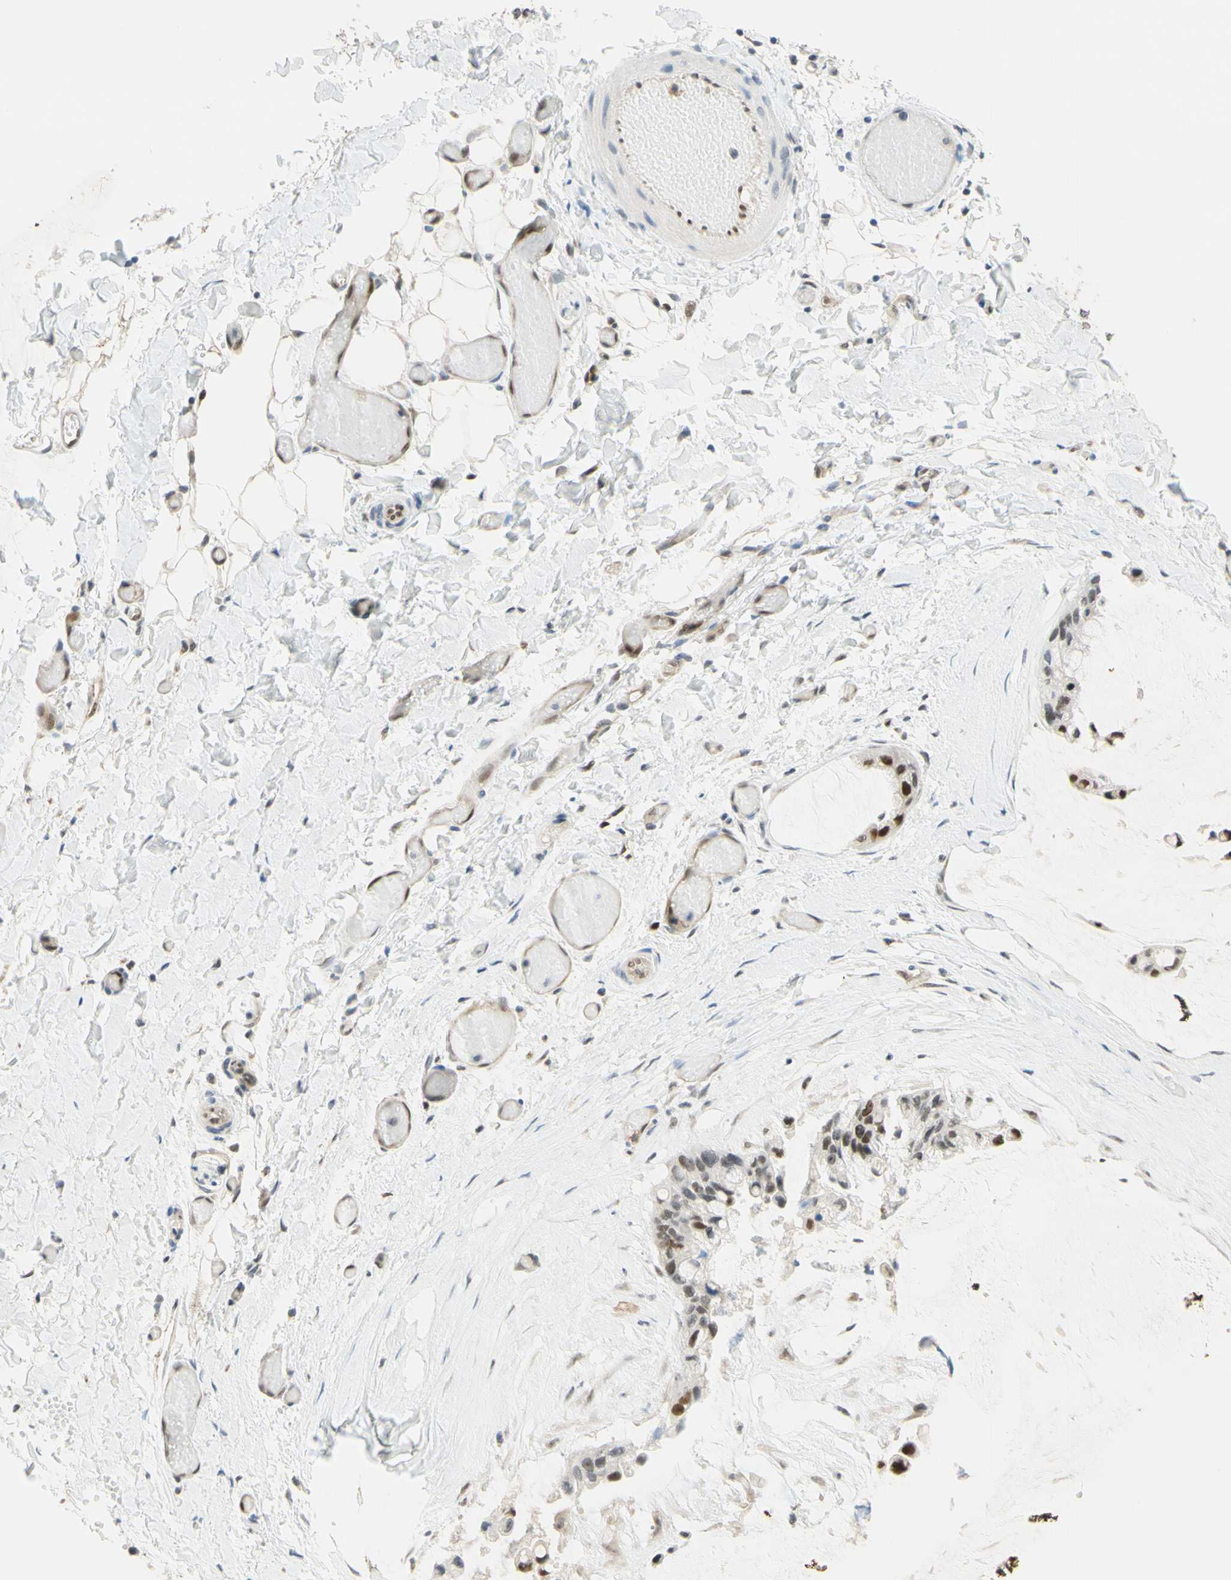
{"staining": {"intensity": "moderate", "quantity": "25%-75%", "location": "nuclear"}, "tissue": "ovarian cancer", "cell_type": "Tumor cells", "image_type": "cancer", "snomed": [{"axis": "morphology", "description": "Cystadenocarcinoma, mucinous, NOS"}, {"axis": "topography", "description": "Ovary"}], "caption": "A brown stain shows moderate nuclear staining of a protein in mucinous cystadenocarcinoma (ovarian) tumor cells.", "gene": "POLB", "patient": {"sex": "female", "age": 39}}